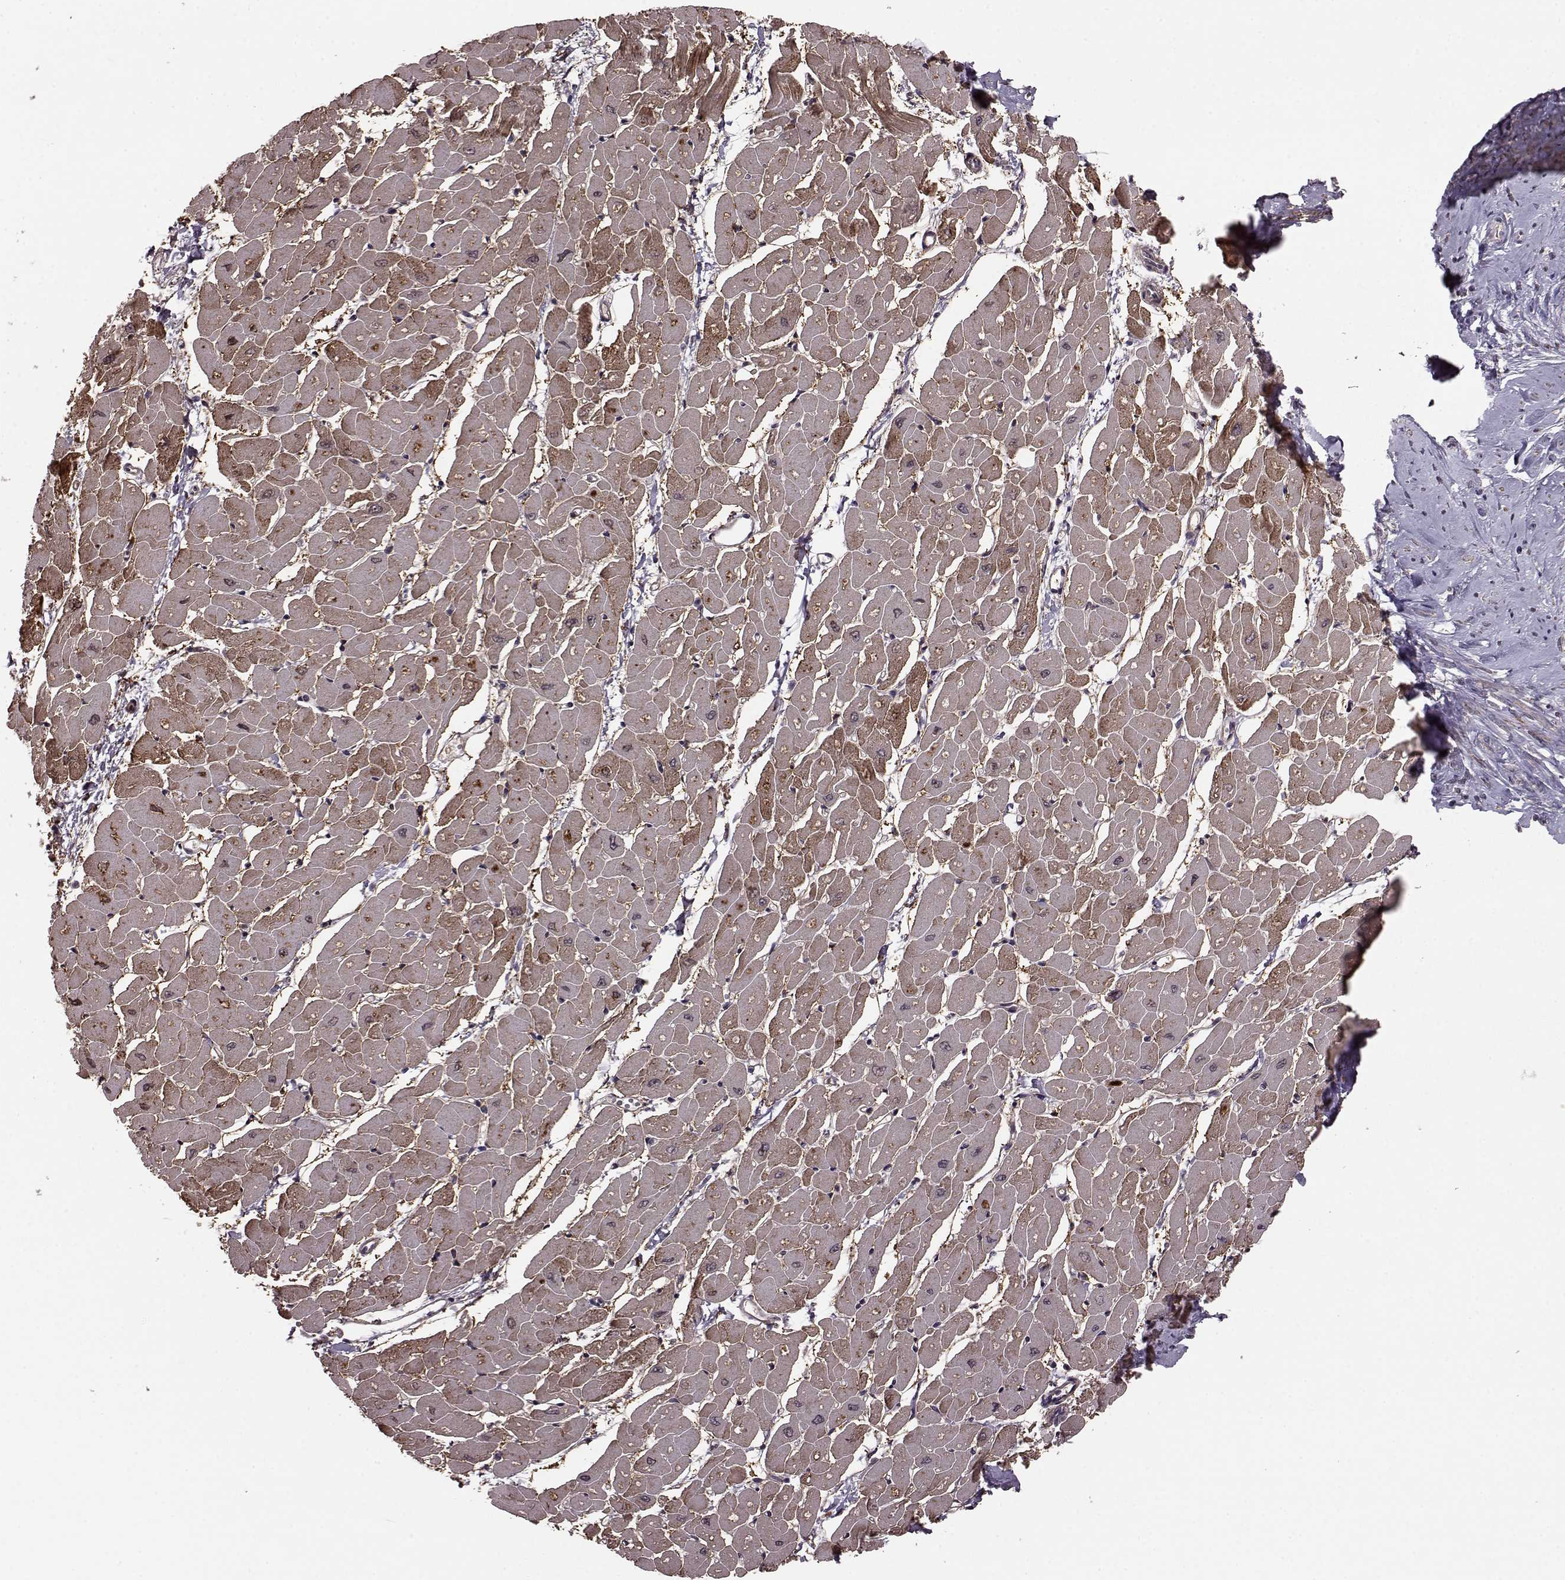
{"staining": {"intensity": "strong", "quantity": "25%-75%", "location": "cytoplasmic/membranous"}, "tissue": "heart muscle", "cell_type": "Cardiomyocytes", "image_type": "normal", "snomed": [{"axis": "morphology", "description": "Normal tissue, NOS"}, {"axis": "topography", "description": "Heart"}], "caption": "A photomicrograph of heart muscle stained for a protein displays strong cytoplasmic/membranous brown staining in cardiomyocytes.", "gene": "FNIP2", "patient": {"sex": "male", "age": 57}}